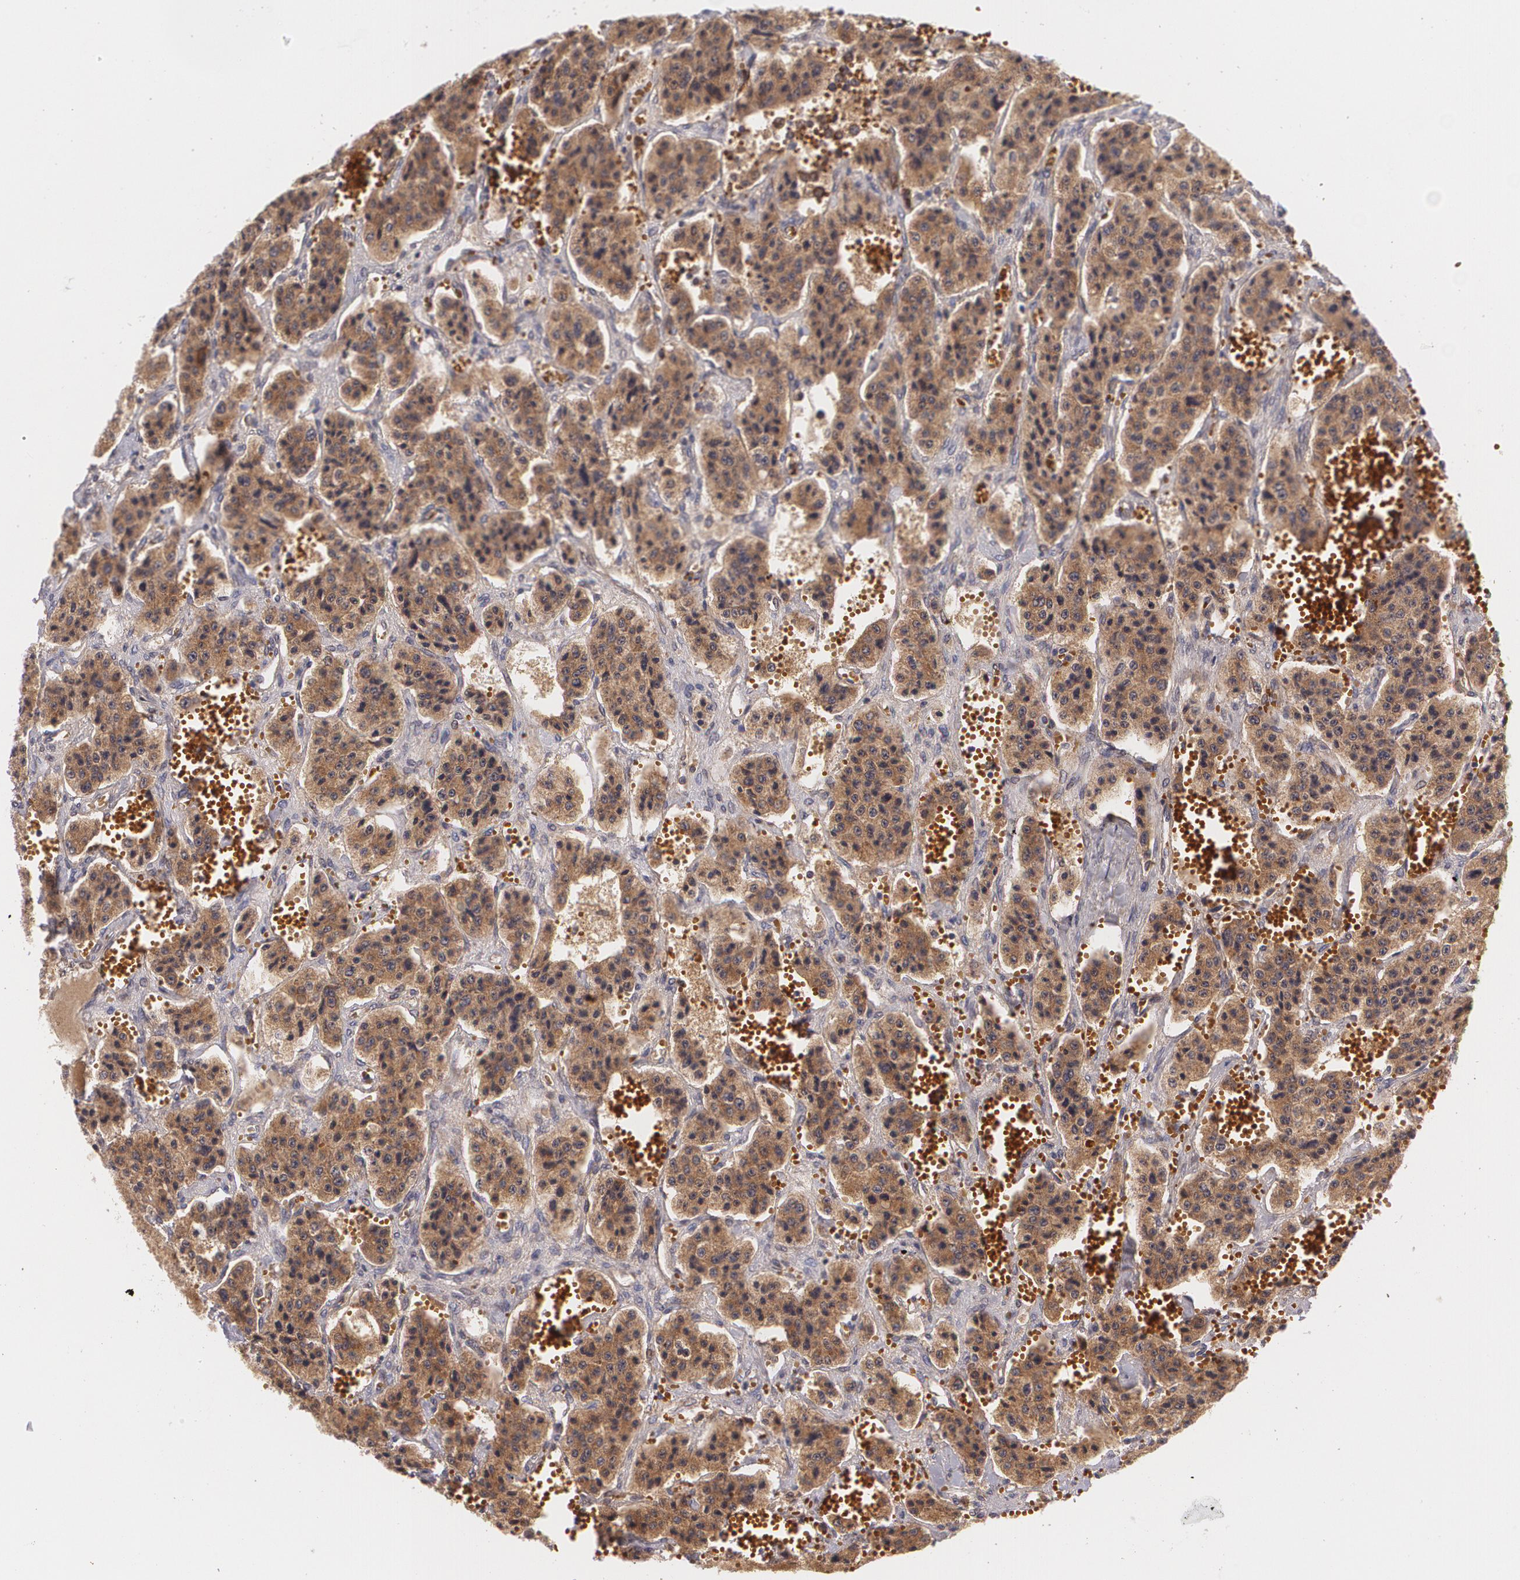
{"staining": {"intensity": "moderate", "quantity": ">75%", "location": "cytoplasmic/membranous"}, "tissue": "carcinoid", "cell_type": "Tumor cells", "image_type": "cancer", "snomed": [{"axis": "morphology", "description": "Carcinoid, malignant, NOS"}, {"axis": "topography", "description": "Small intestine"}], "caption": "A brown stain labels moderate cytoplasmic/membranous positivity of a protein in human carcinoid tumor cells.", "gene": "CCL17", "patient": {"sex": "male", "age": 52}}